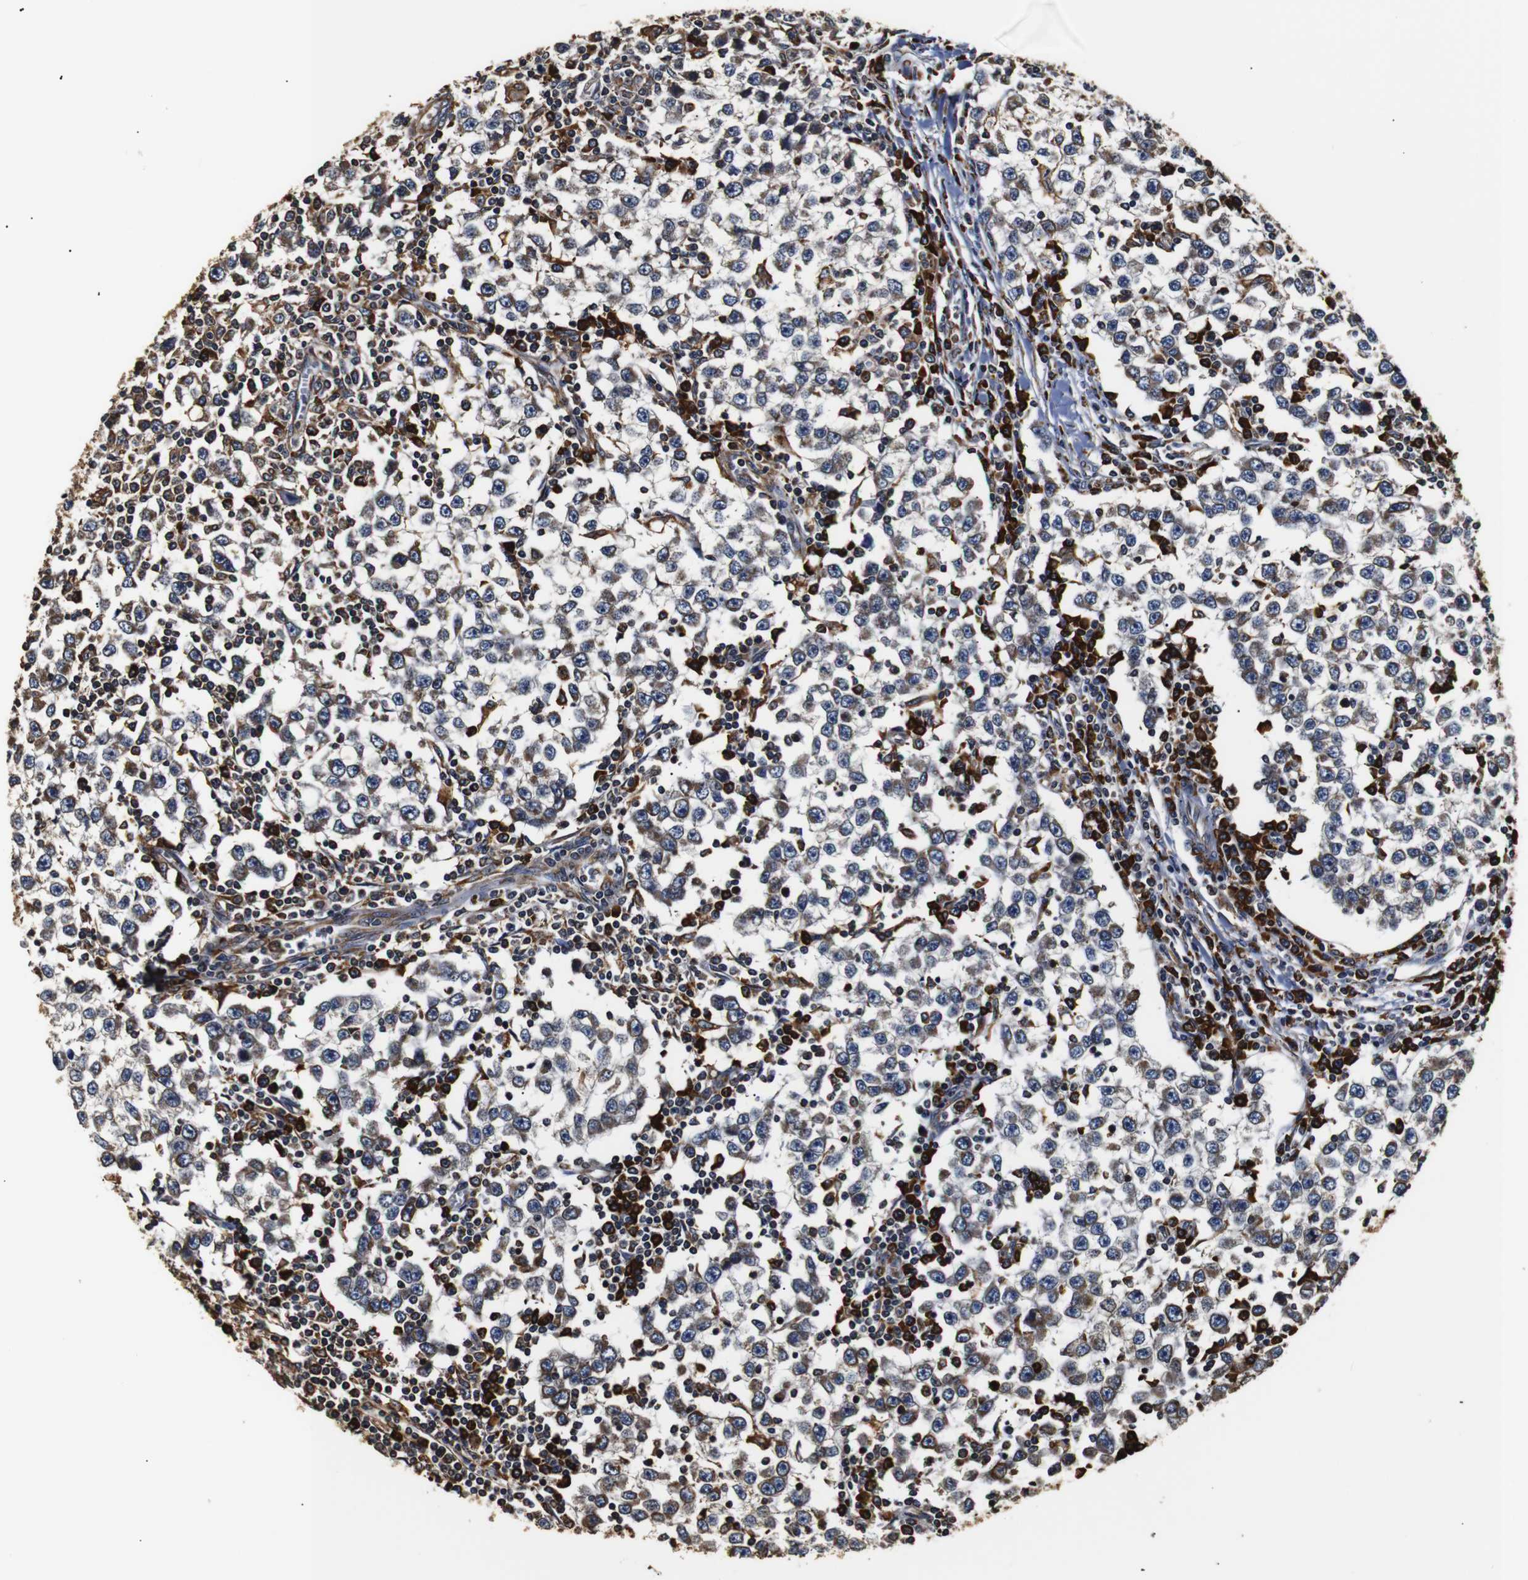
{"staining": {"intensity": "negative", "quantity": "none", "location": "none"}, "tissue": "testis cancer", "cell_type": "Tumor cells", "image_type": "cancer", "snomed": [{"axis": "morphology", "description": "Seminoma, NOS"}, {"axis": "topography", "description": "Testis"}], "caption": "The photomicrograph exhibits no significant staining in tumor cells of testis cancer. The staining is performed using DAB brown chromogen with nuclei counter-stained in using hematoxylin.", "gene": "HHIP", "patient": {"sex": "male", "age": 65}}